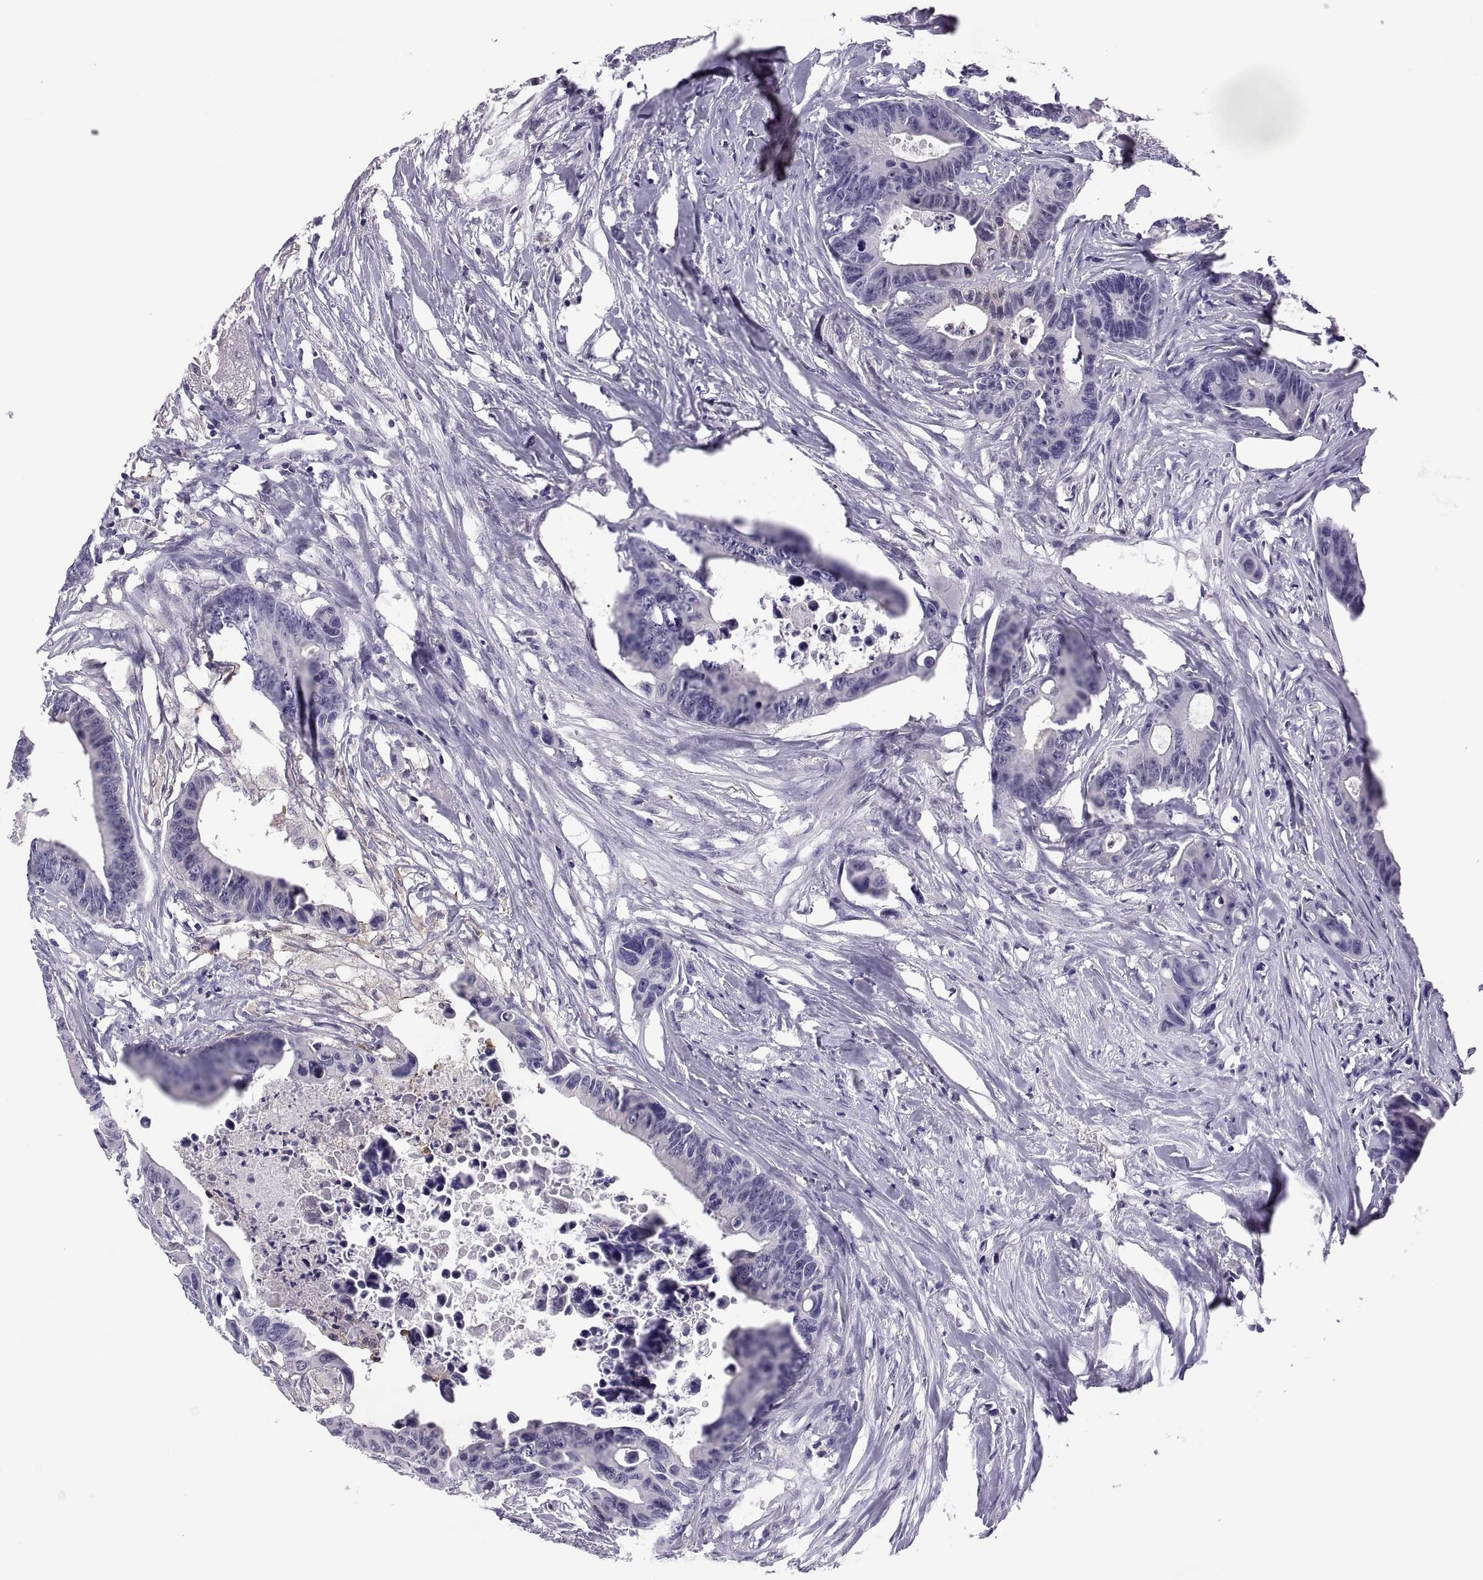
{"staining": {"intensity": "negative", "quantity": "none", "location": "none"}, "tissue": "colorectal cancer", "cell_type": "Tumor cells", "image_type": "cancer", "snomed": [{"axis": "morphology", "description": "Adenocarcinoma, NOS"}, {"axis": "topography", "description": "Colon"}], "caption": "The image demonstrates no staining of tumor cells in adenocarcinoma (colorectal).", "gene": "FGF9", "patient": {"sex": "female", "age": 87}}